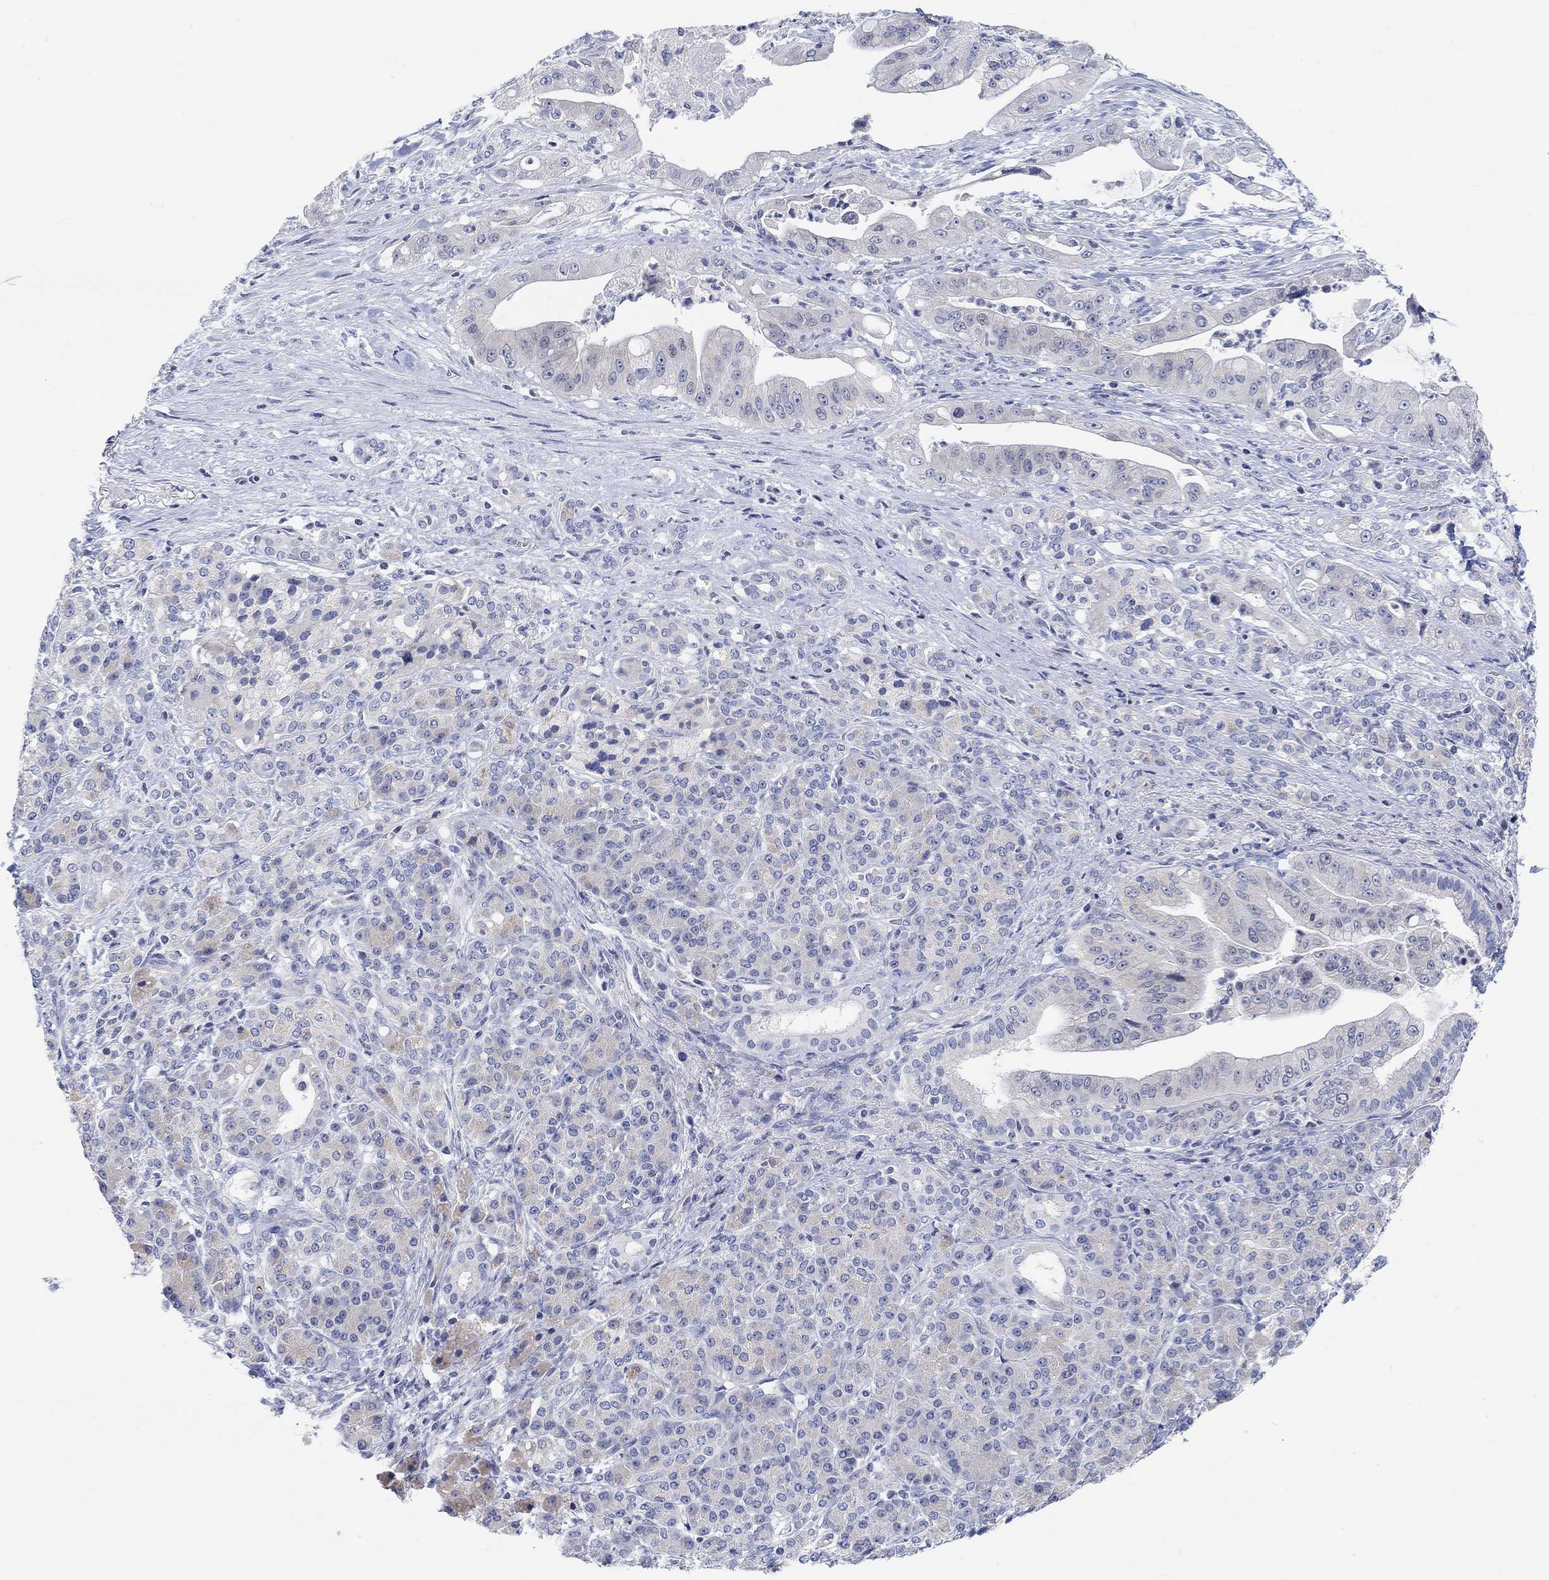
{"staining": {"intensity": "negative", "quantity": "none", "location": "none"}, "tissue": "pancreatic cancer", "cell_type": "Tumor cells", "image_type": "cancer", "snomed": [{"axis": "morphology", "description": "Normal tissue, NOS"}, {"axis": "morphology", "description": "Inflammation, NOS"}, {"axis": "morphology", "description": "Adenocarcinoma, NOS"}, {"axis": "topography", "description": "Pancreas"}], "caption": "Immunohistochemistry photomicrograph of neoplastic tissue: human adenocarcinoma (pancreatic) stained with DAB (3,3'-diaminobenzidine) shows no significant protein positivity in tumor cells. (DAB immunohistochemistry, high magnification).", "gene": "ATP6V1E2", "patient": {"sex": "male", "age": 57}}